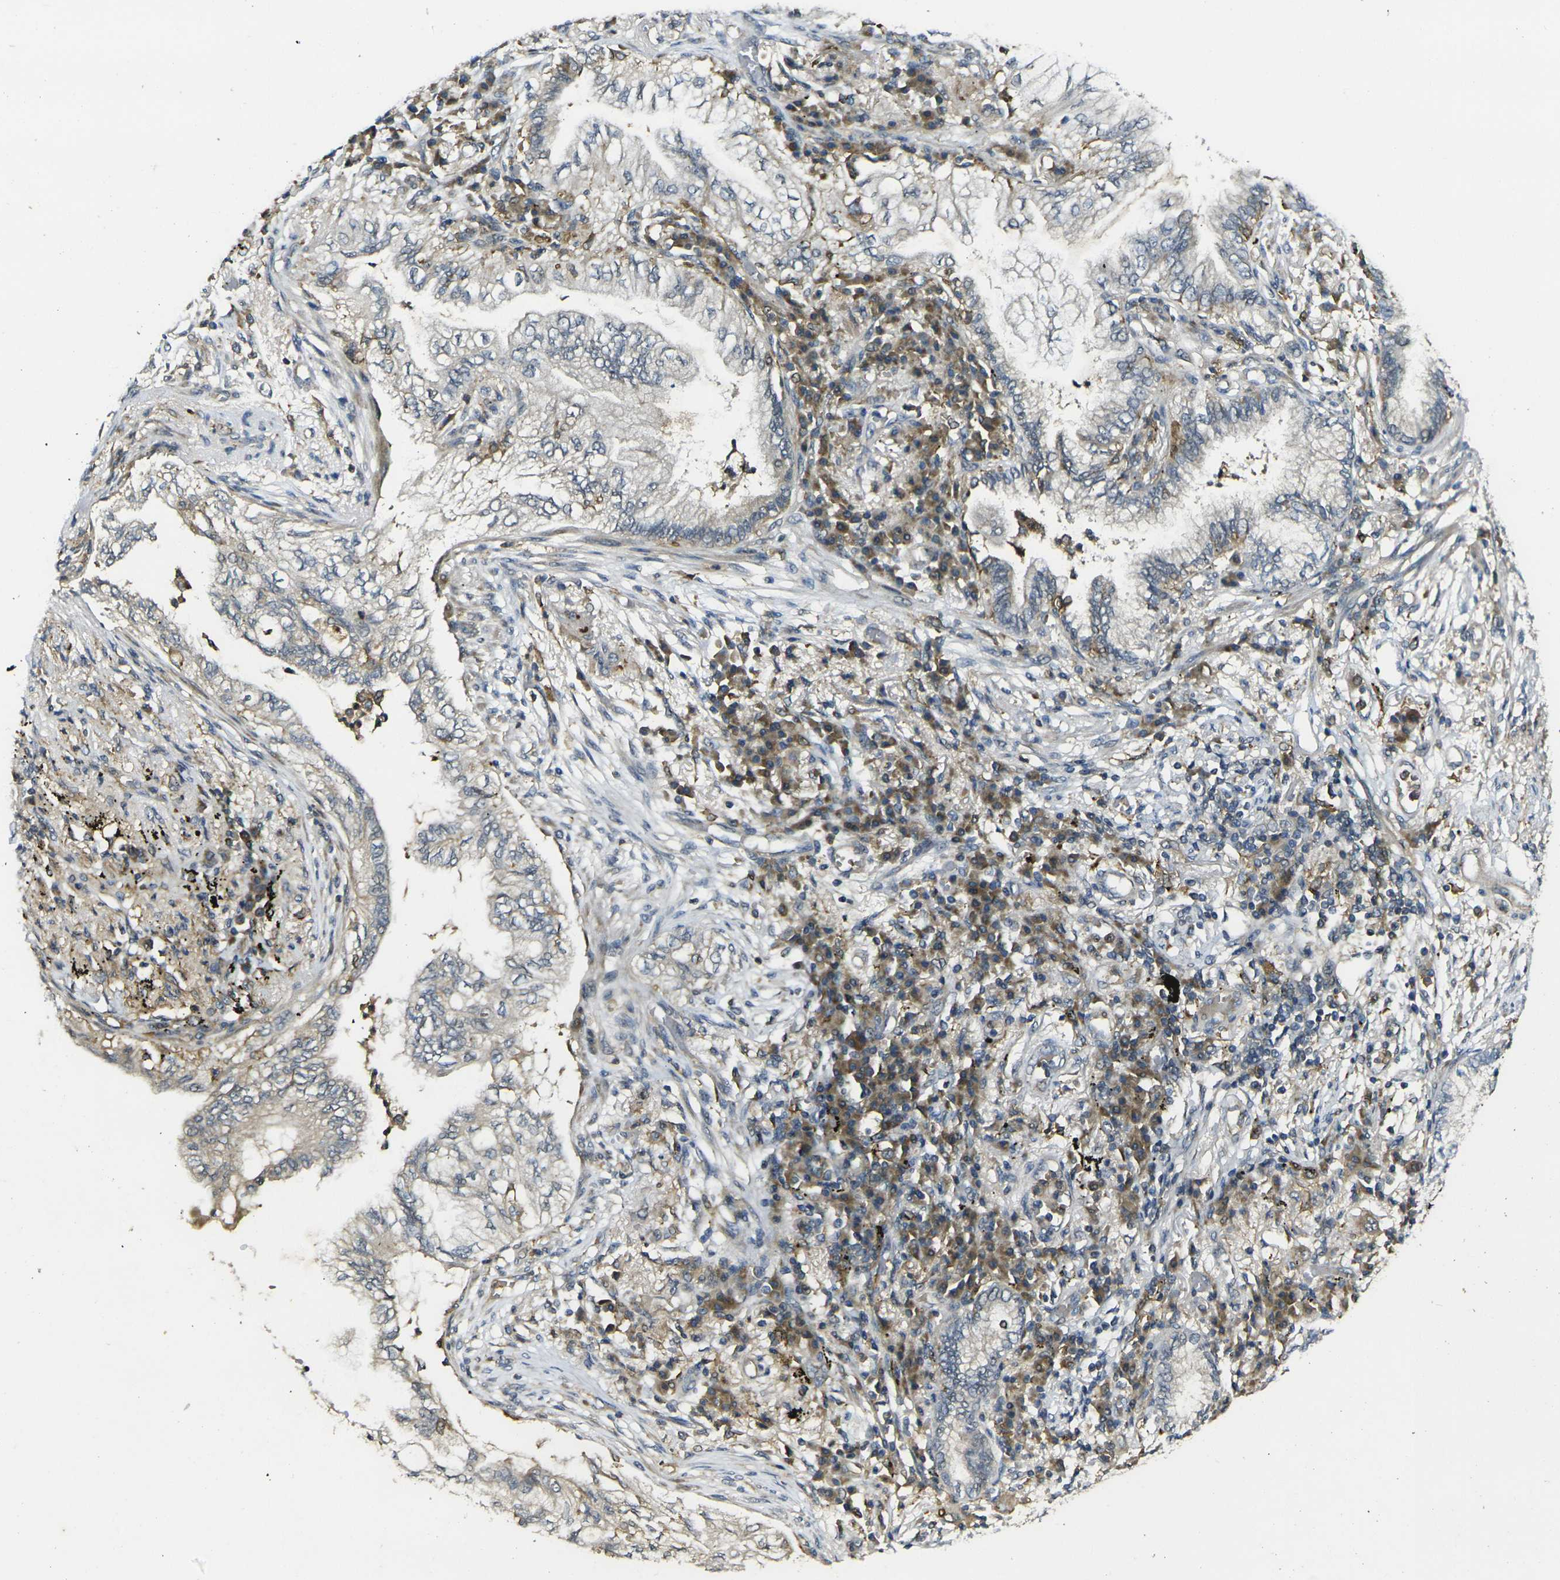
{"staining": {"intensity": "negative", "quantity": "none", "location": "none"}, "tissue": "lung cancer", "cell_type": "Tumor cells", "image_type": "cancer", "snomed": [{"axis": "morphology", "description": "Normal tissue, NOS"}, {"axis": "morphology", "description": "Adenocarcinoma, NOS"}, {"axis": "topography", "description": "Bronchus"}, {"axis": "topography", "description": "Lung"}], "caption": "DAB (3,3'-diaminobenzidine) immunohistochemical staining of lung cancer demonstrates no significant positivity in tumor cells. (Immunohistochemistry, brightfield microscopy, high magnification).", "gene": "PIGL", "patient": {"sex": "female", "age": 70}}